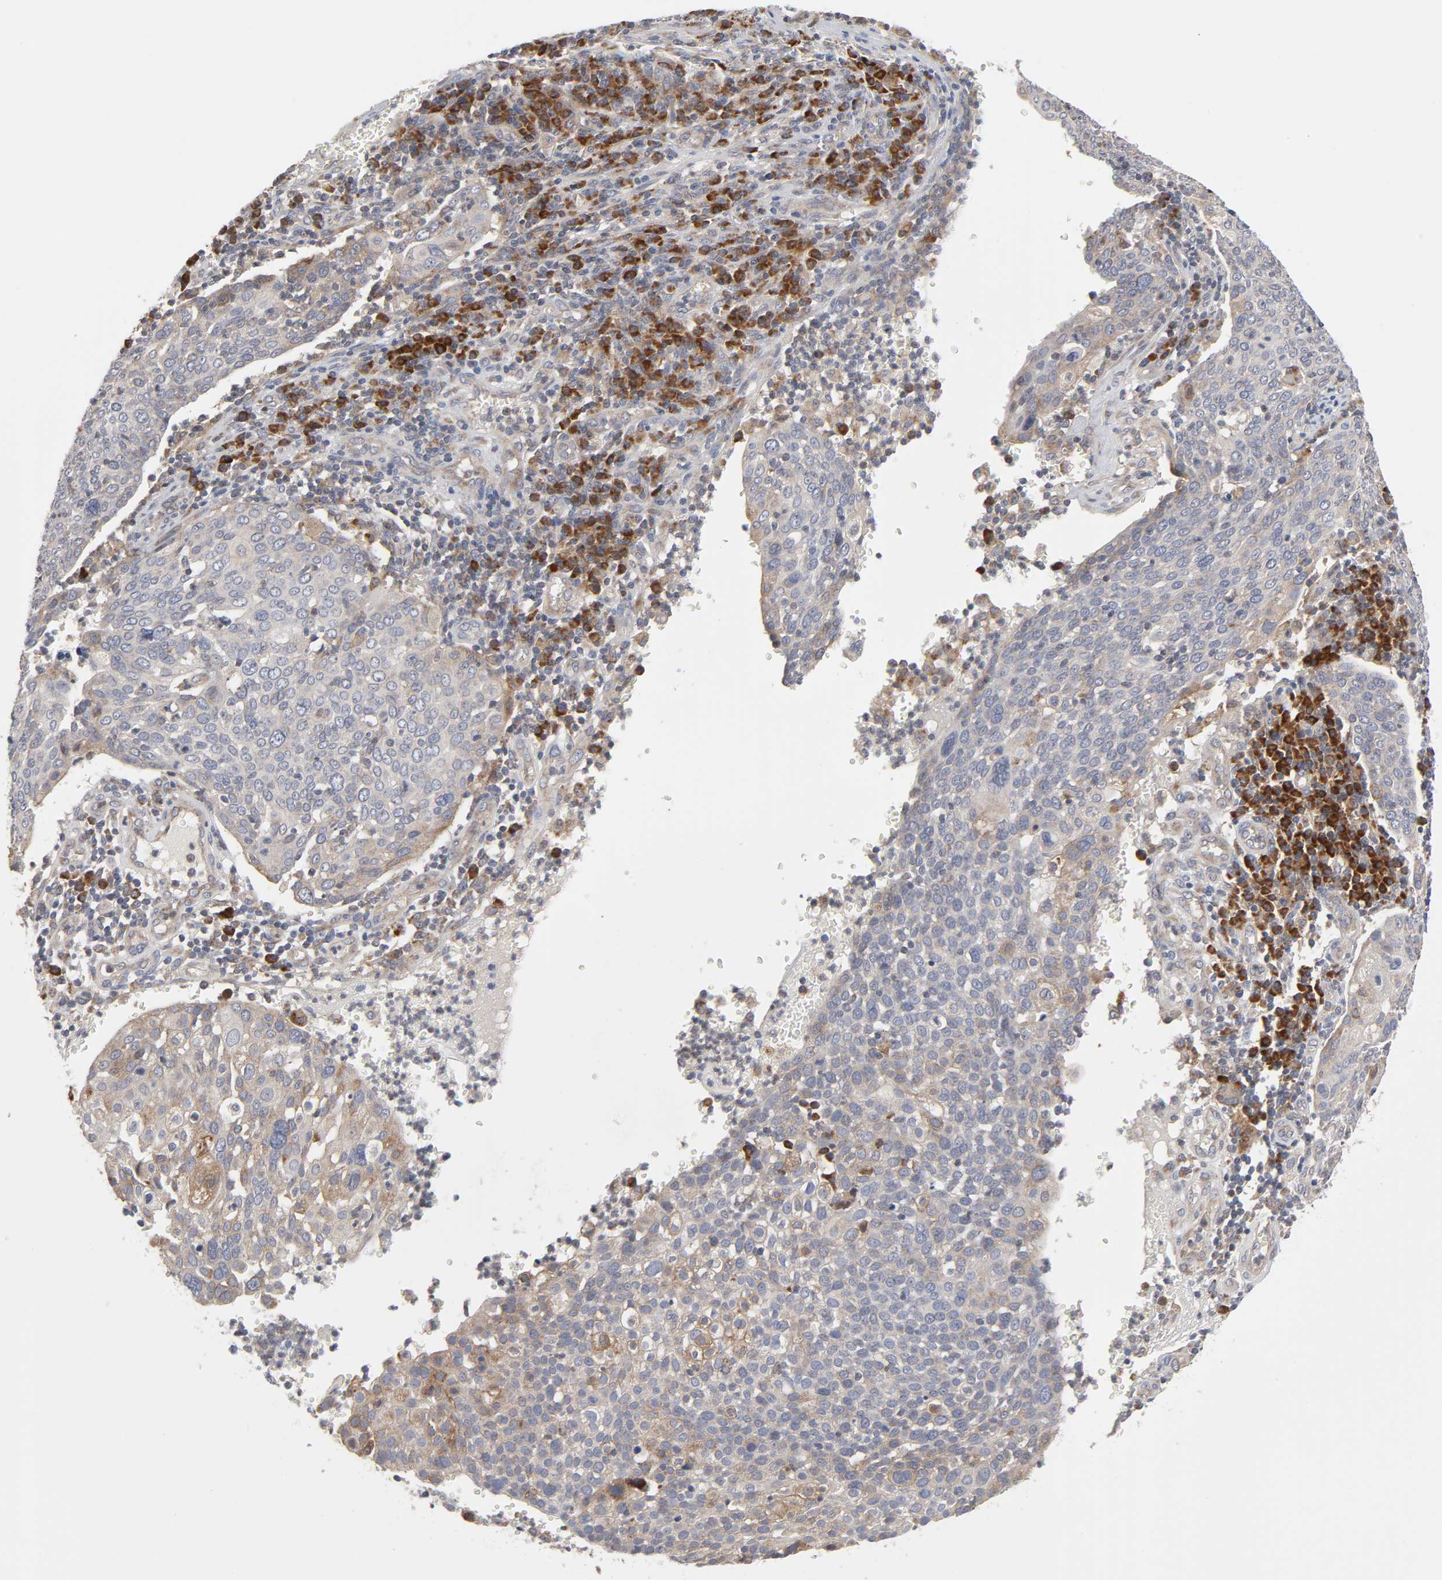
{"staining": {"intensity": "weak", "quantity": "25%-75%", "location": "cytoplasmic/membranous"}, "tissue": "cervical cancer", "cell_type": "Tumor cells", "image_type": "cancer", "snomed": [{"axis": "morphology", "description": "Squamous cell carcinoma, NOS"}, {"axis": "topography", "description": "Cervix"}], "caption": "Cervical cancer (squamous cell carcinoma) tissue exhibits weak cytoplasmic/membranous expression in approximately 25%-75% of tumor cells (DAB (3,3'-diaminobenzidine) IHC with brightfield microscopy, high magnification).", "gene": "IL4R", "patient": {"sex": "female", "age": 40}}